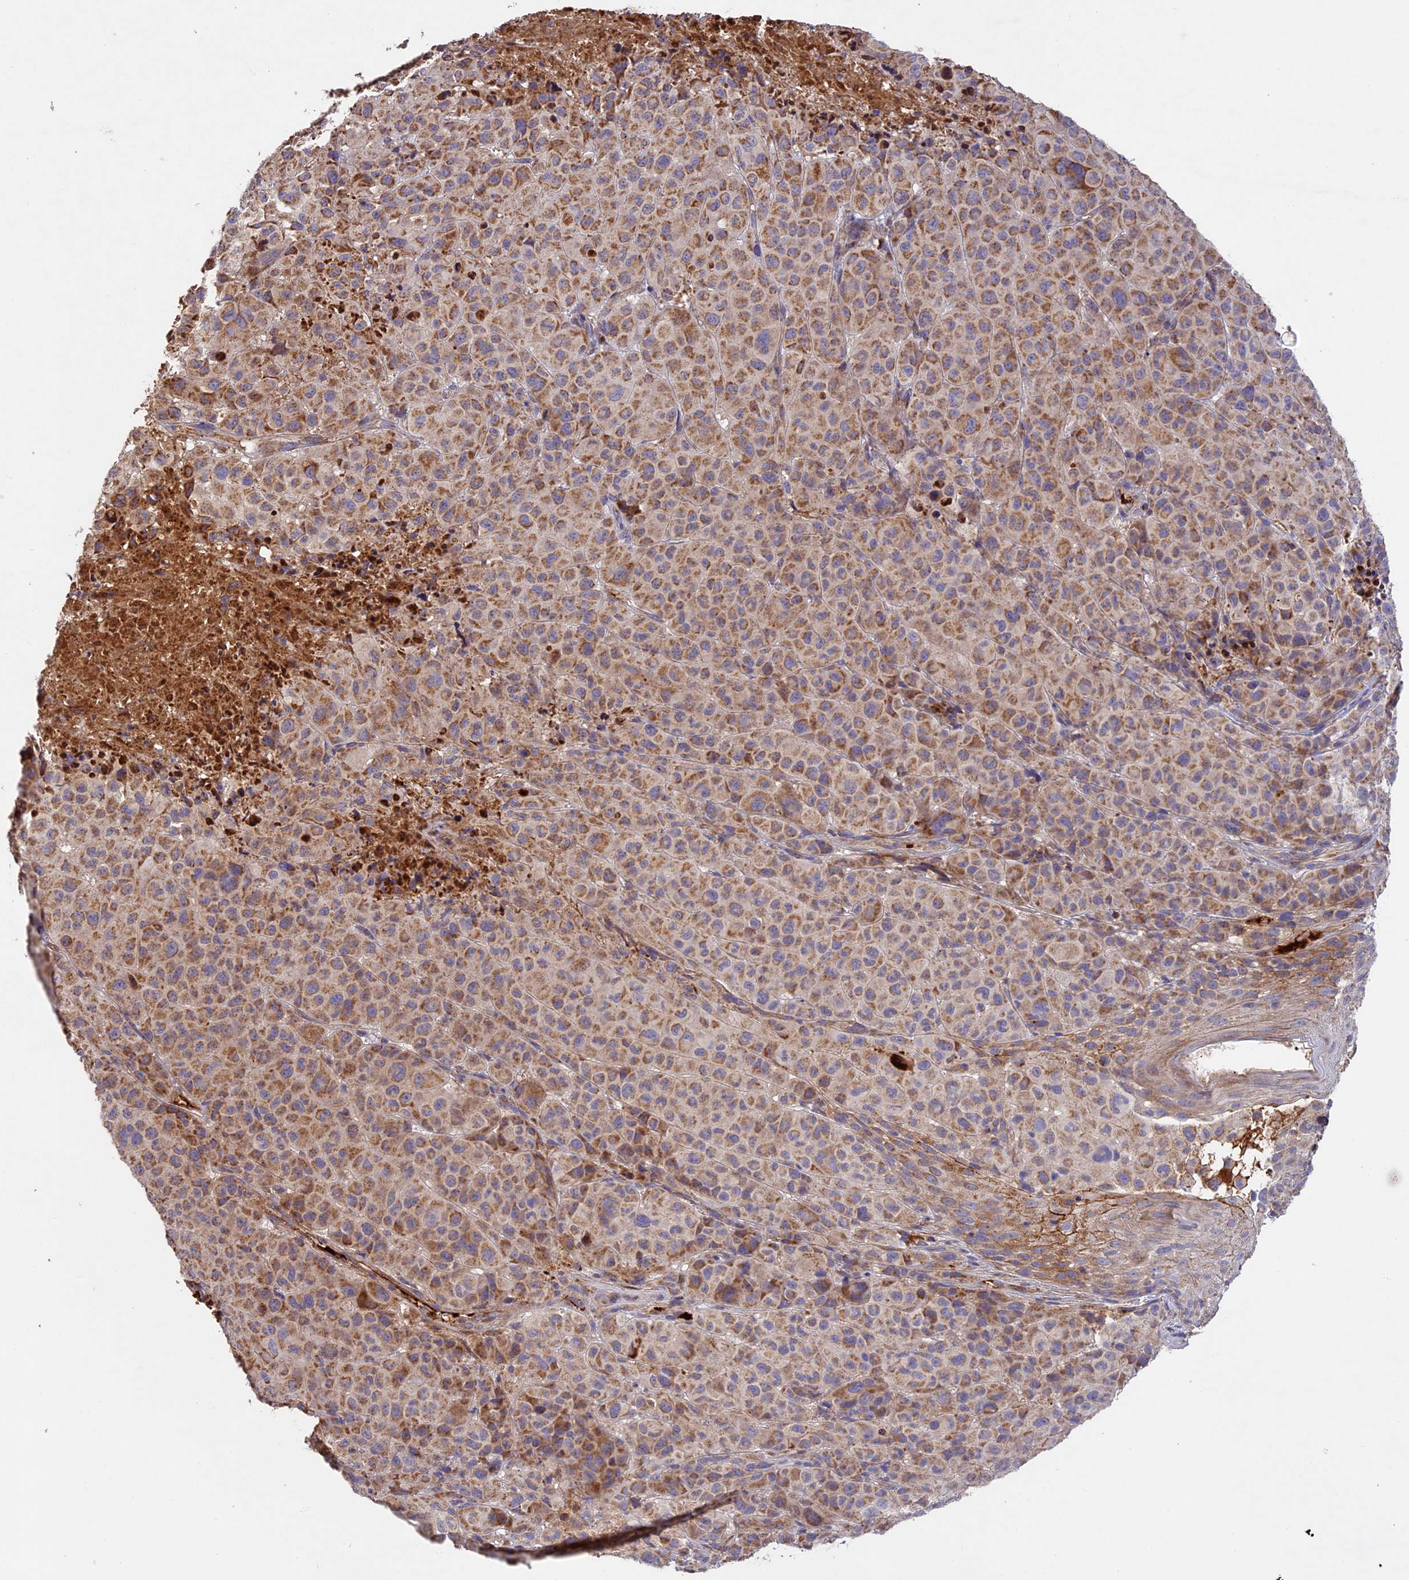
{"staining": {"intensity": "moderate", "quantity": ">75%", "location": "cytoplasmic/membranous"}, "tissue": "melanoma", "cell_type": "Tumor cells", "image_type": "cancer", "snomed": [{"axis": "morphology", "description": "Malignant melanoma, NOS"}, {"axis": "topography", "description": "Skin"}], "caption": "Malignant melanoma stained for a protein reveals moderate cytoplasmic/membranous positivity in tumor cells. (Brightfield microscopy of DAB IHC at high magnification).", "gene": "OCEL1", "patient": {"sex": "male", "age": 73}}